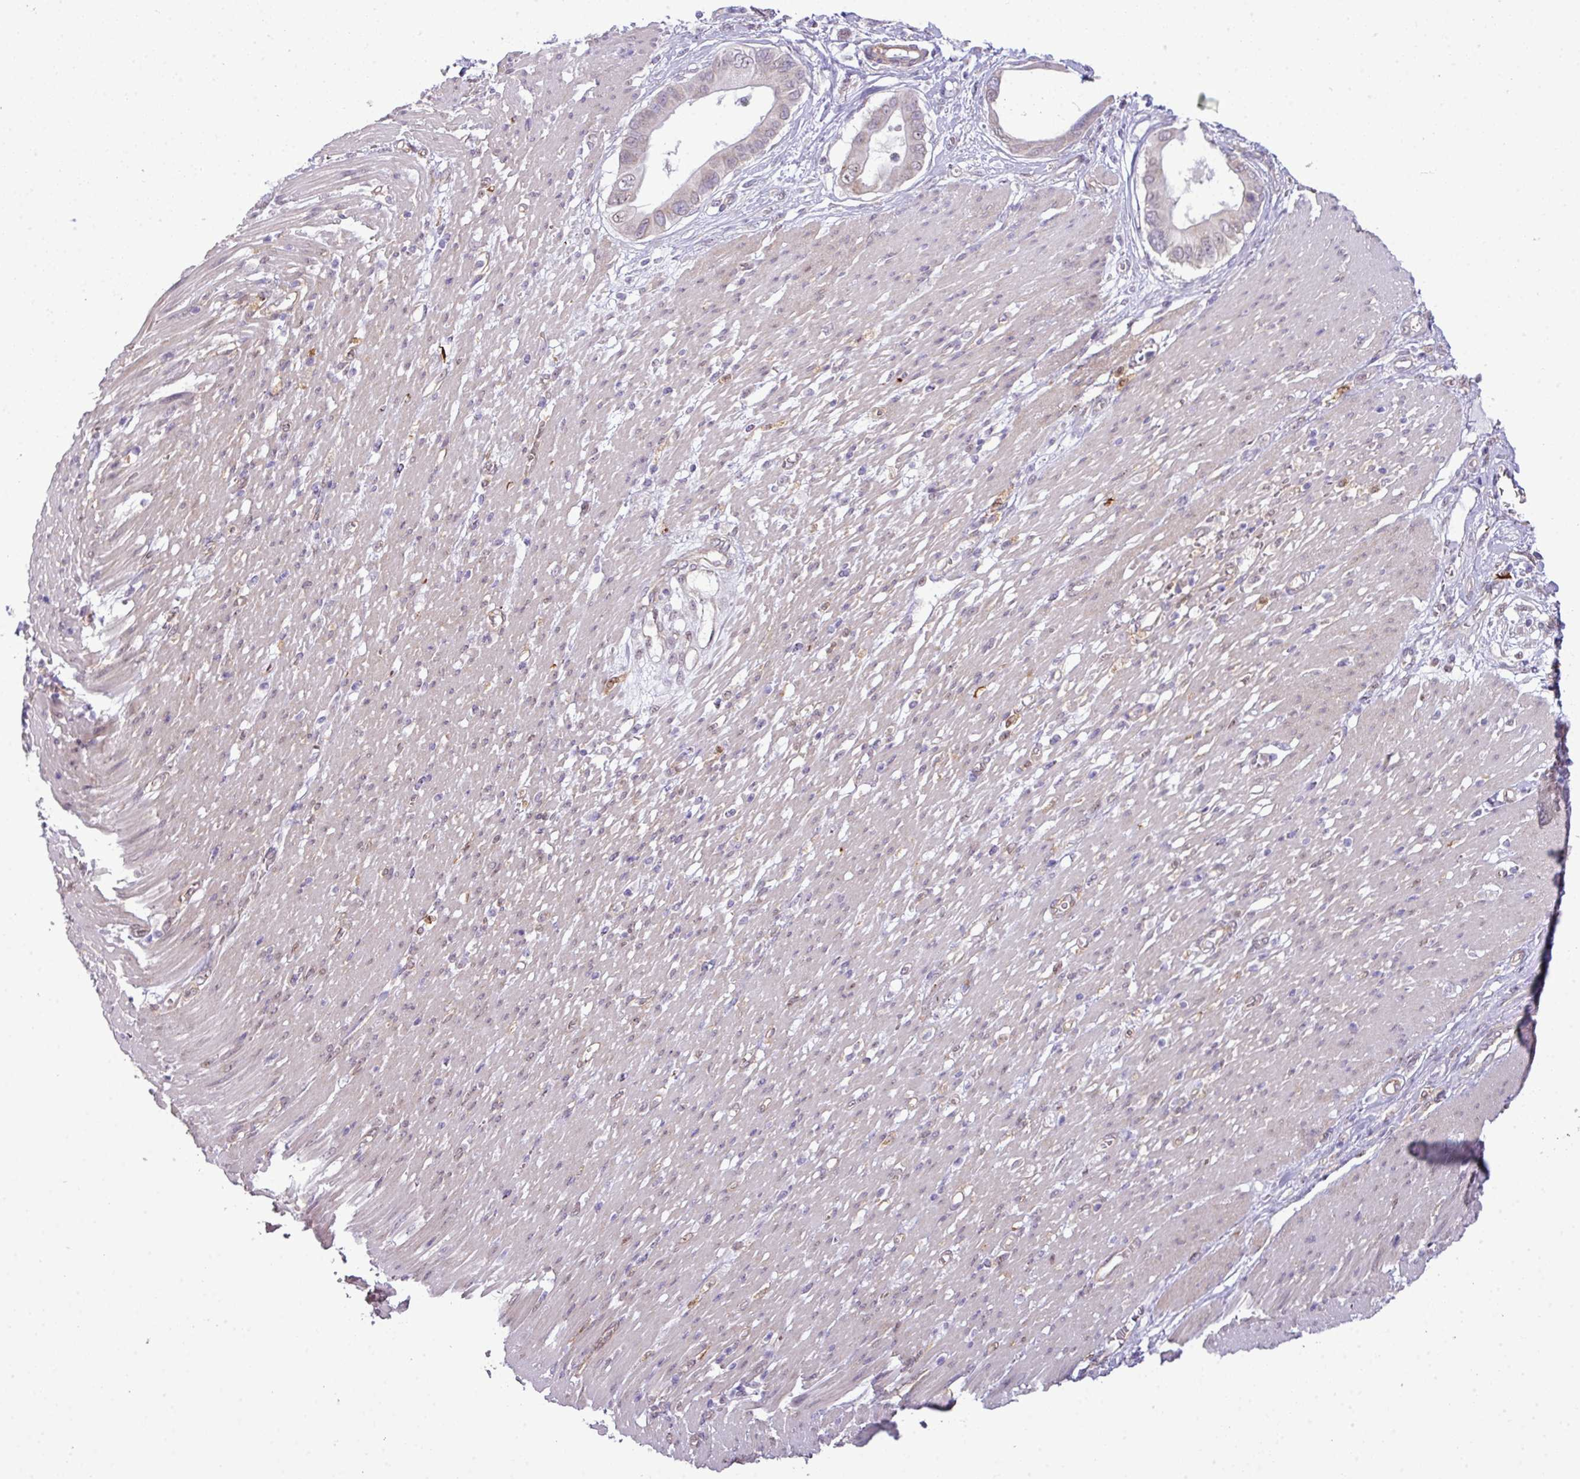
{"staining": {"intensity": "negative", "quantity": "none", "location": "none"}, "tissue": "pancreatic cancer", "cell_type": "Tumor cells", "image_type": "cancer", "snomed": [{"axis": "morphology", "description": "Adenocarcinoma, NOS"}, {"axis": "topography", "description": "Pancreas"}], "caption": "This is a photomicrograph of IHC staining of pancreatic cancer (adenocarcinoma), which shows no expression in tumor cells.", "gene": "MAK16", "patient": {"sex": "male", "age": 68}}